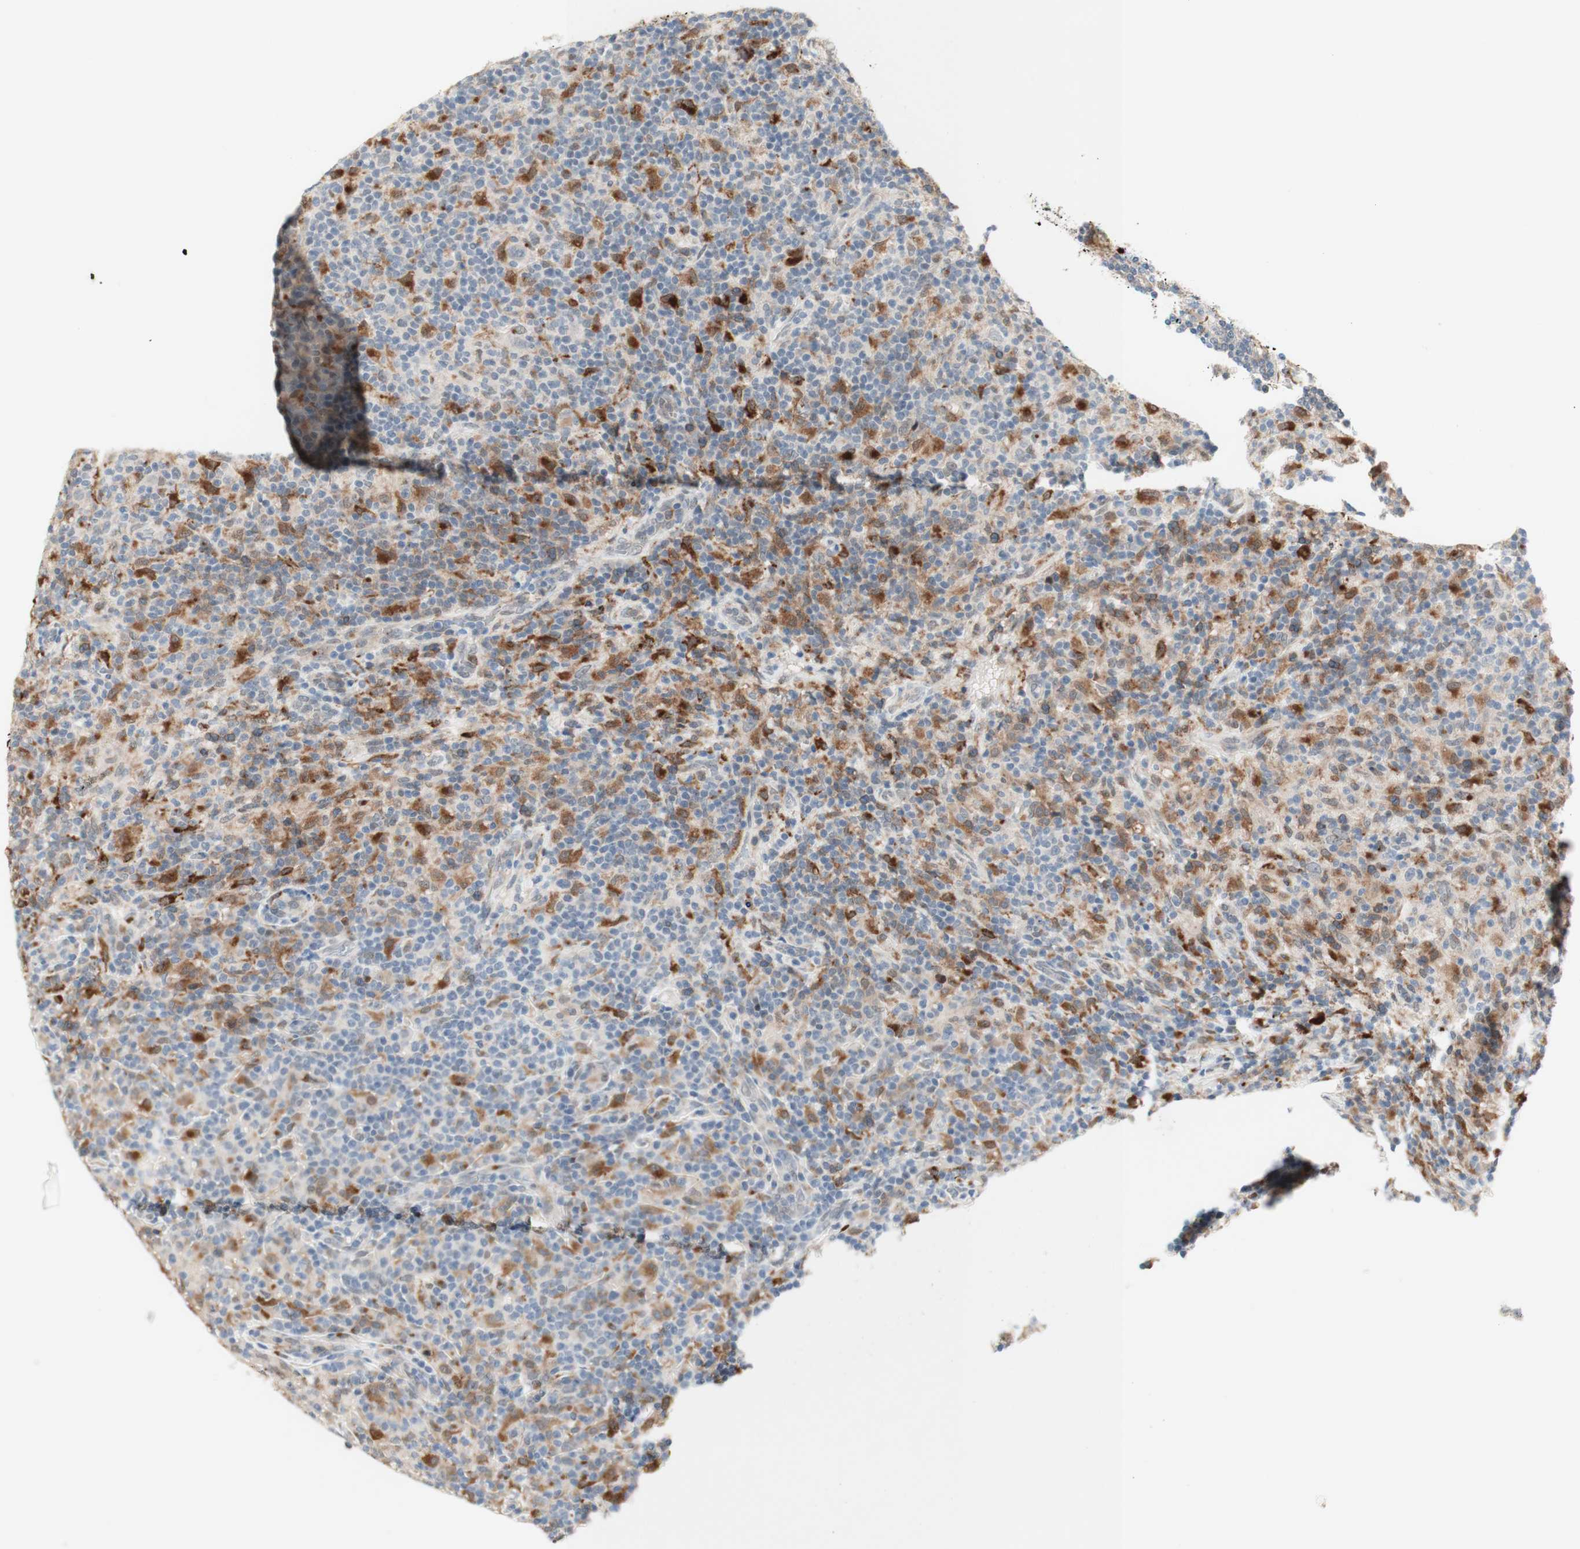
{"staining": {"intensity": "negative", "quantity": "none", "location": "none"}, "tissue": "lymphoma", "cell_type": "Tumor cells", "image_type": "cancer", "snomed": [{"axis": "morphology", "description": "Hodgkin's disease, NOS"}, {"axis": "topography", "description": "Lymph node"}], "caption": "A high-resolution histopathology image shows IHC staining of Hodgkin's disease, which demonstrates no significant staining in tumor cells.", "gene": "GAPT", "patient": {"sex": "male", "age": 70}}